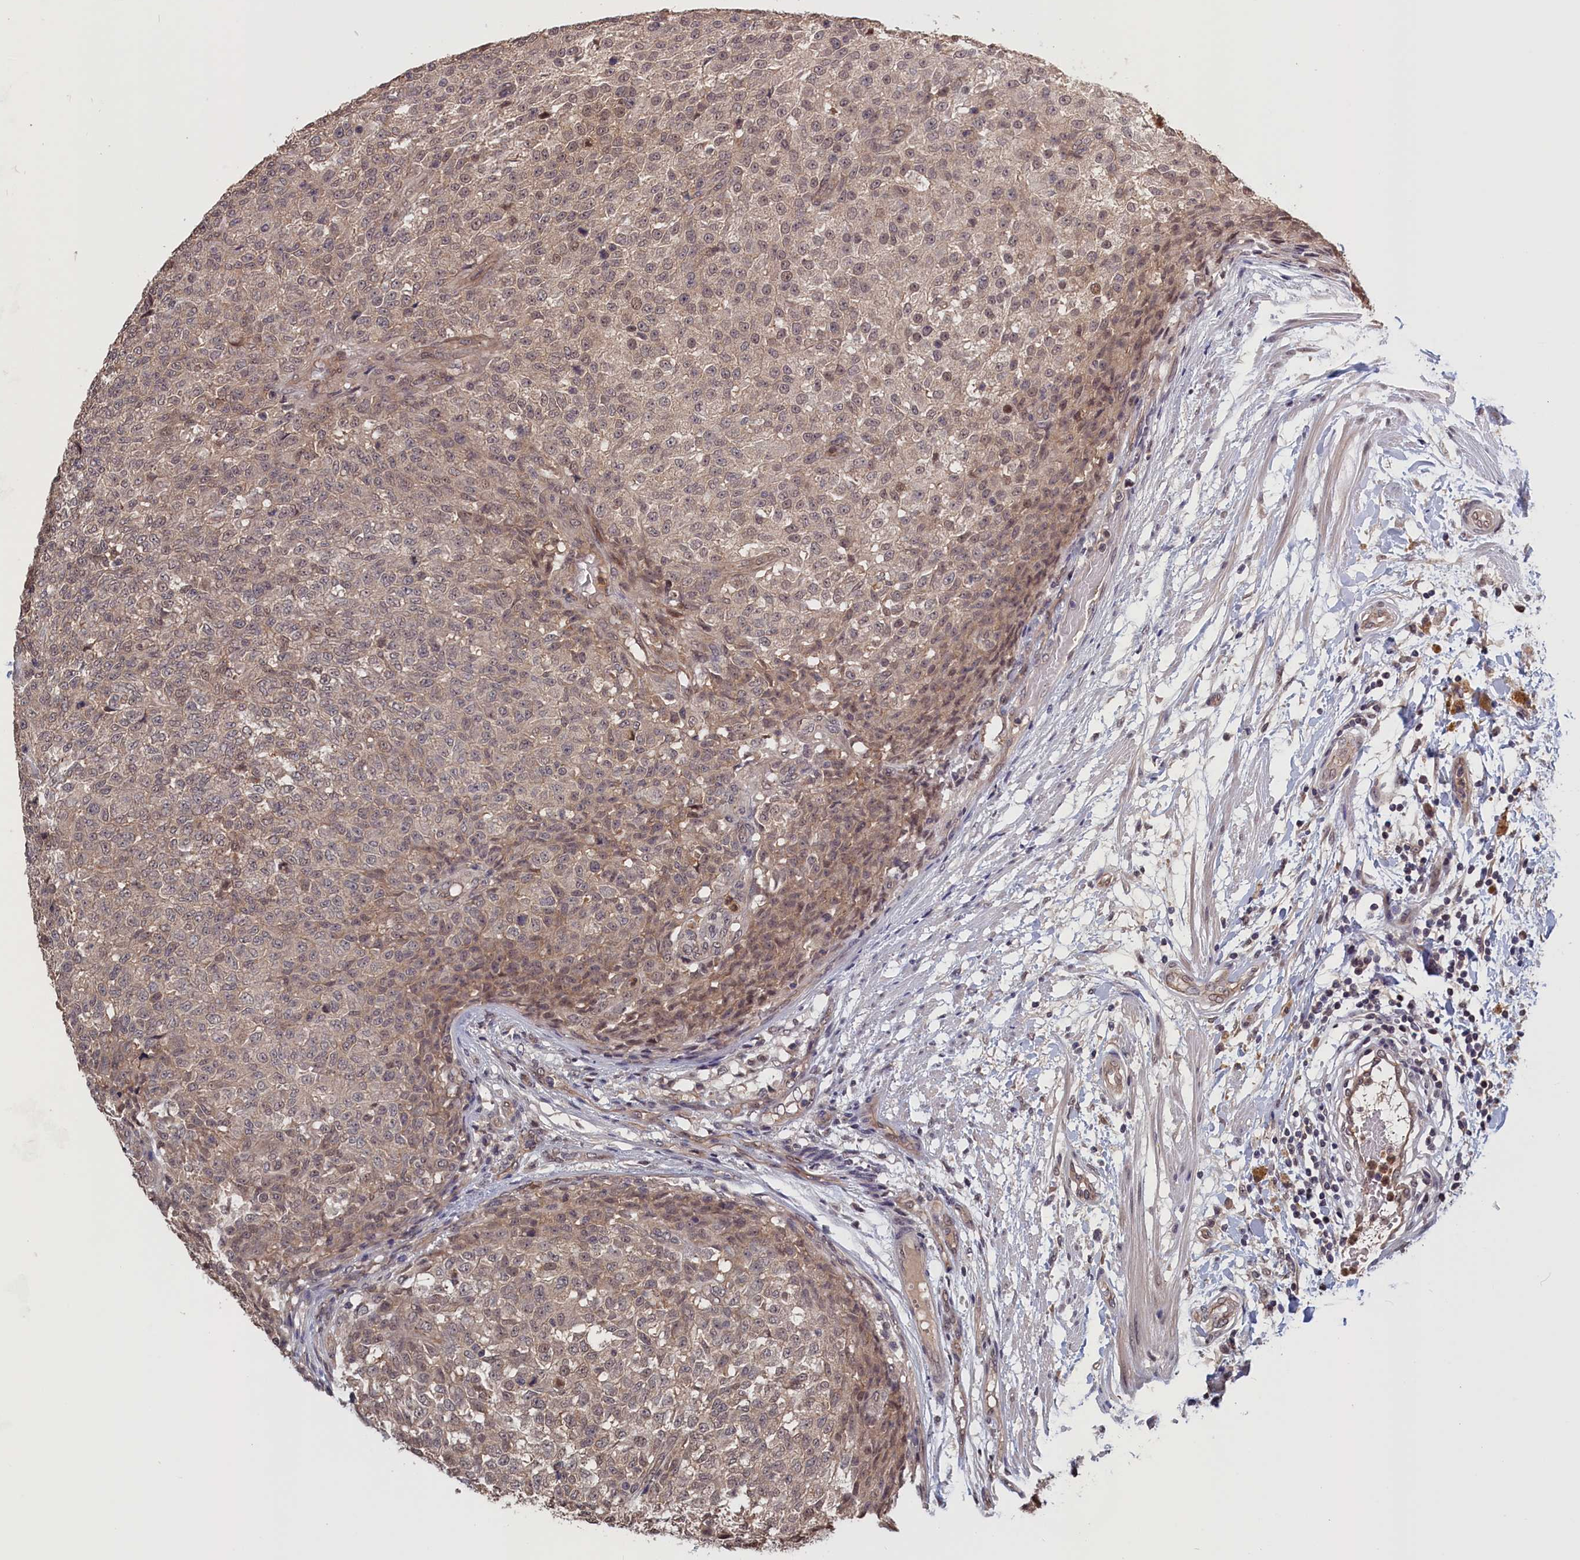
{"staining": {"intensity": "weak", "quantity": "25%-75%", "location": "nuclear"}, "tissue": "testis cancer", "cell_type": "Tumor cells", "image_type": "cancer", "snomed": [{"axis": "morphology", "description": "Seminoma, NOS"}, {"axis": "topography", "description": "Testis"}], "caption": "This histopathology image reveals immunohistochemistry staining of seminoma (testis), with low weak nuclear positivity in about 25%-75% of tumor cells.", "gene": "PLP2", "patient": {"sex": "male", "age": 59}}